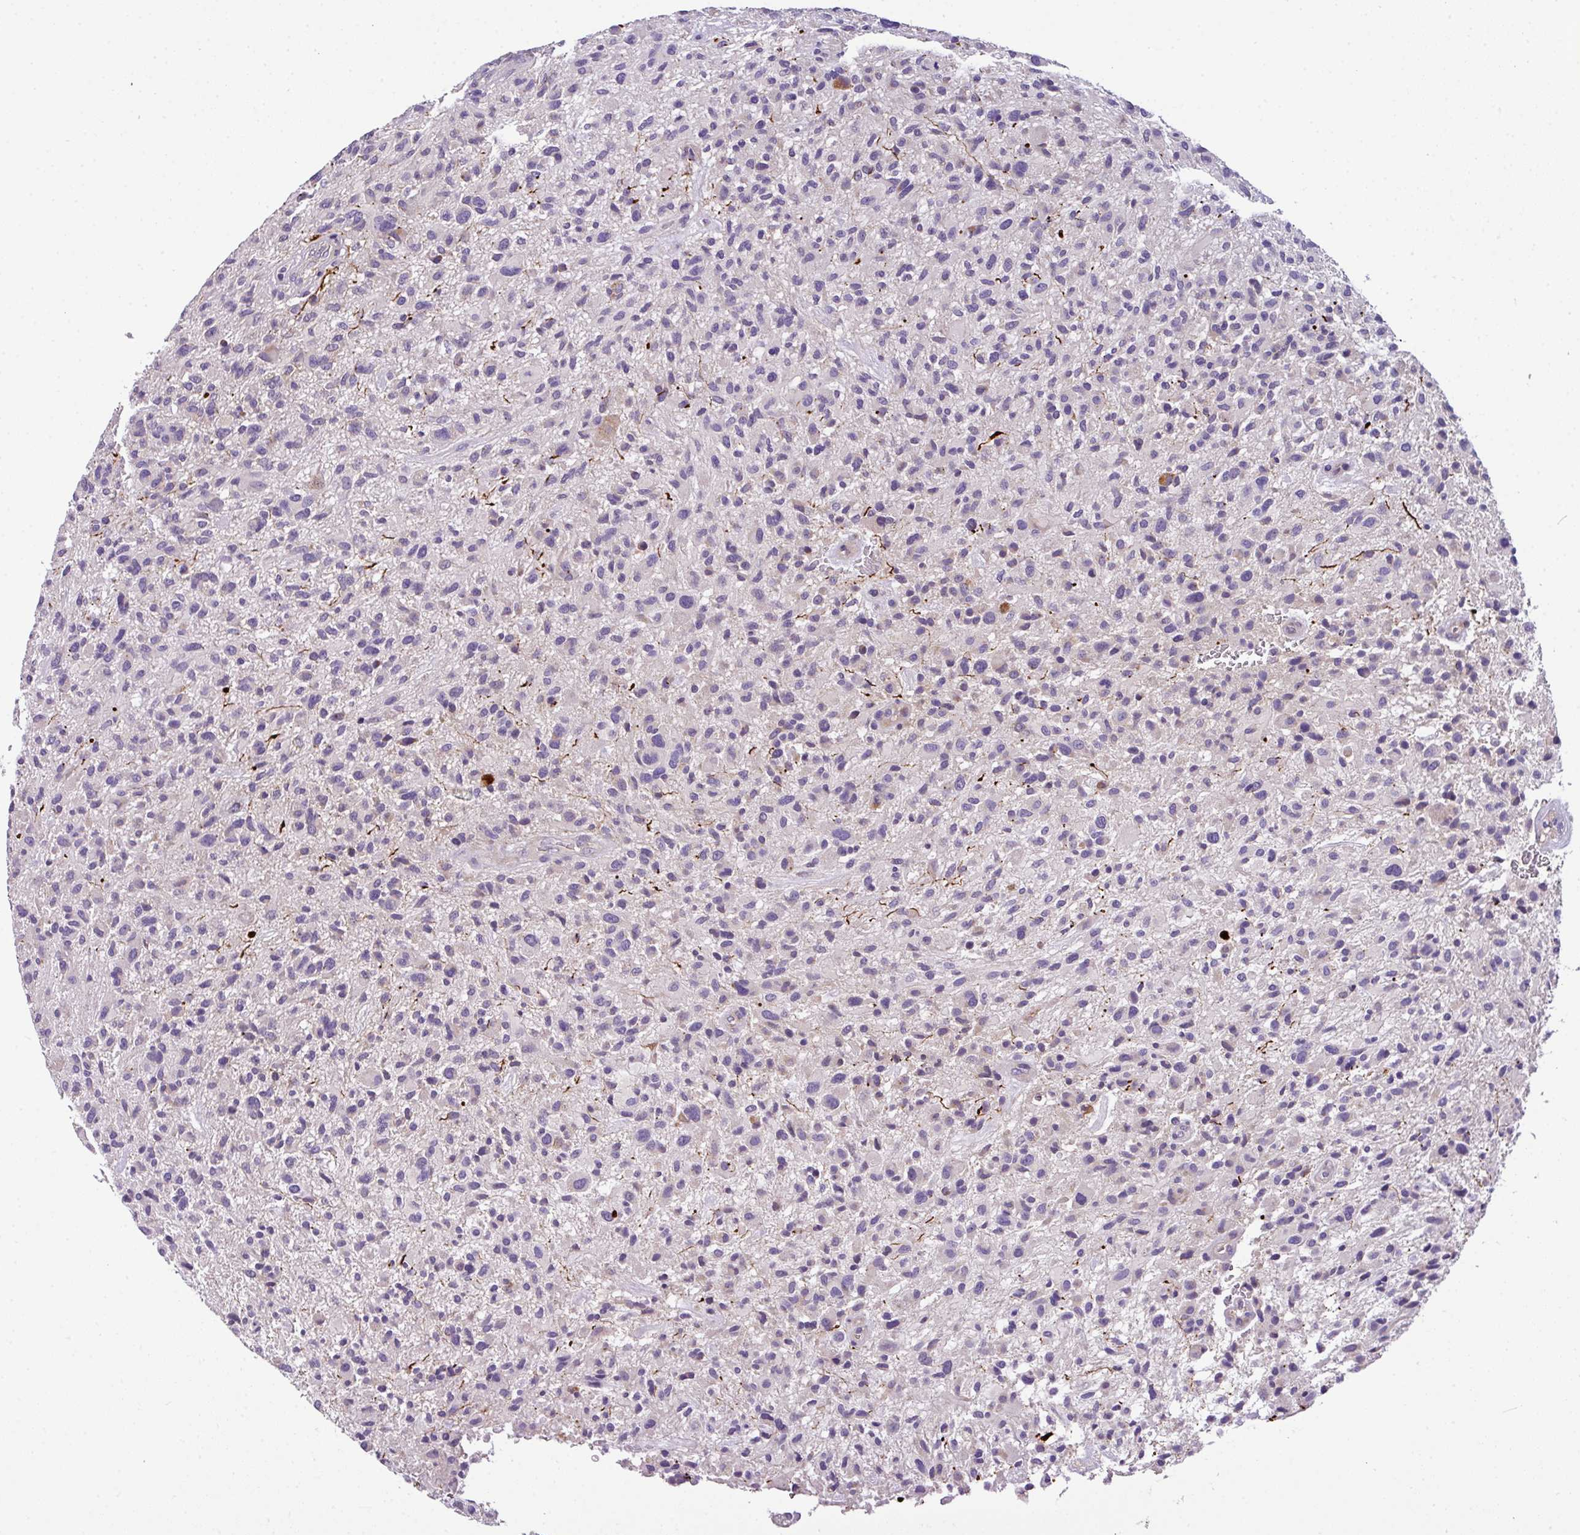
{"staining": {"intensity": "negative", "quantity": "none", "location": "none"}, "tissue": "glioma", "cell_type": "Tumor cells", "image_type": "cancer", "snomed": [{"axis": "morphology", "description": "Glioma, malignant, High grade"}, {"axis": "topography", "description": "Brain"}], "caption": "This is a photomicrograph of immunohistochemistry staining of glioma, which shows no expression in tumor cells.", "gene": "ANXA2R", "patient": {"sex": "male", "age": 47}}